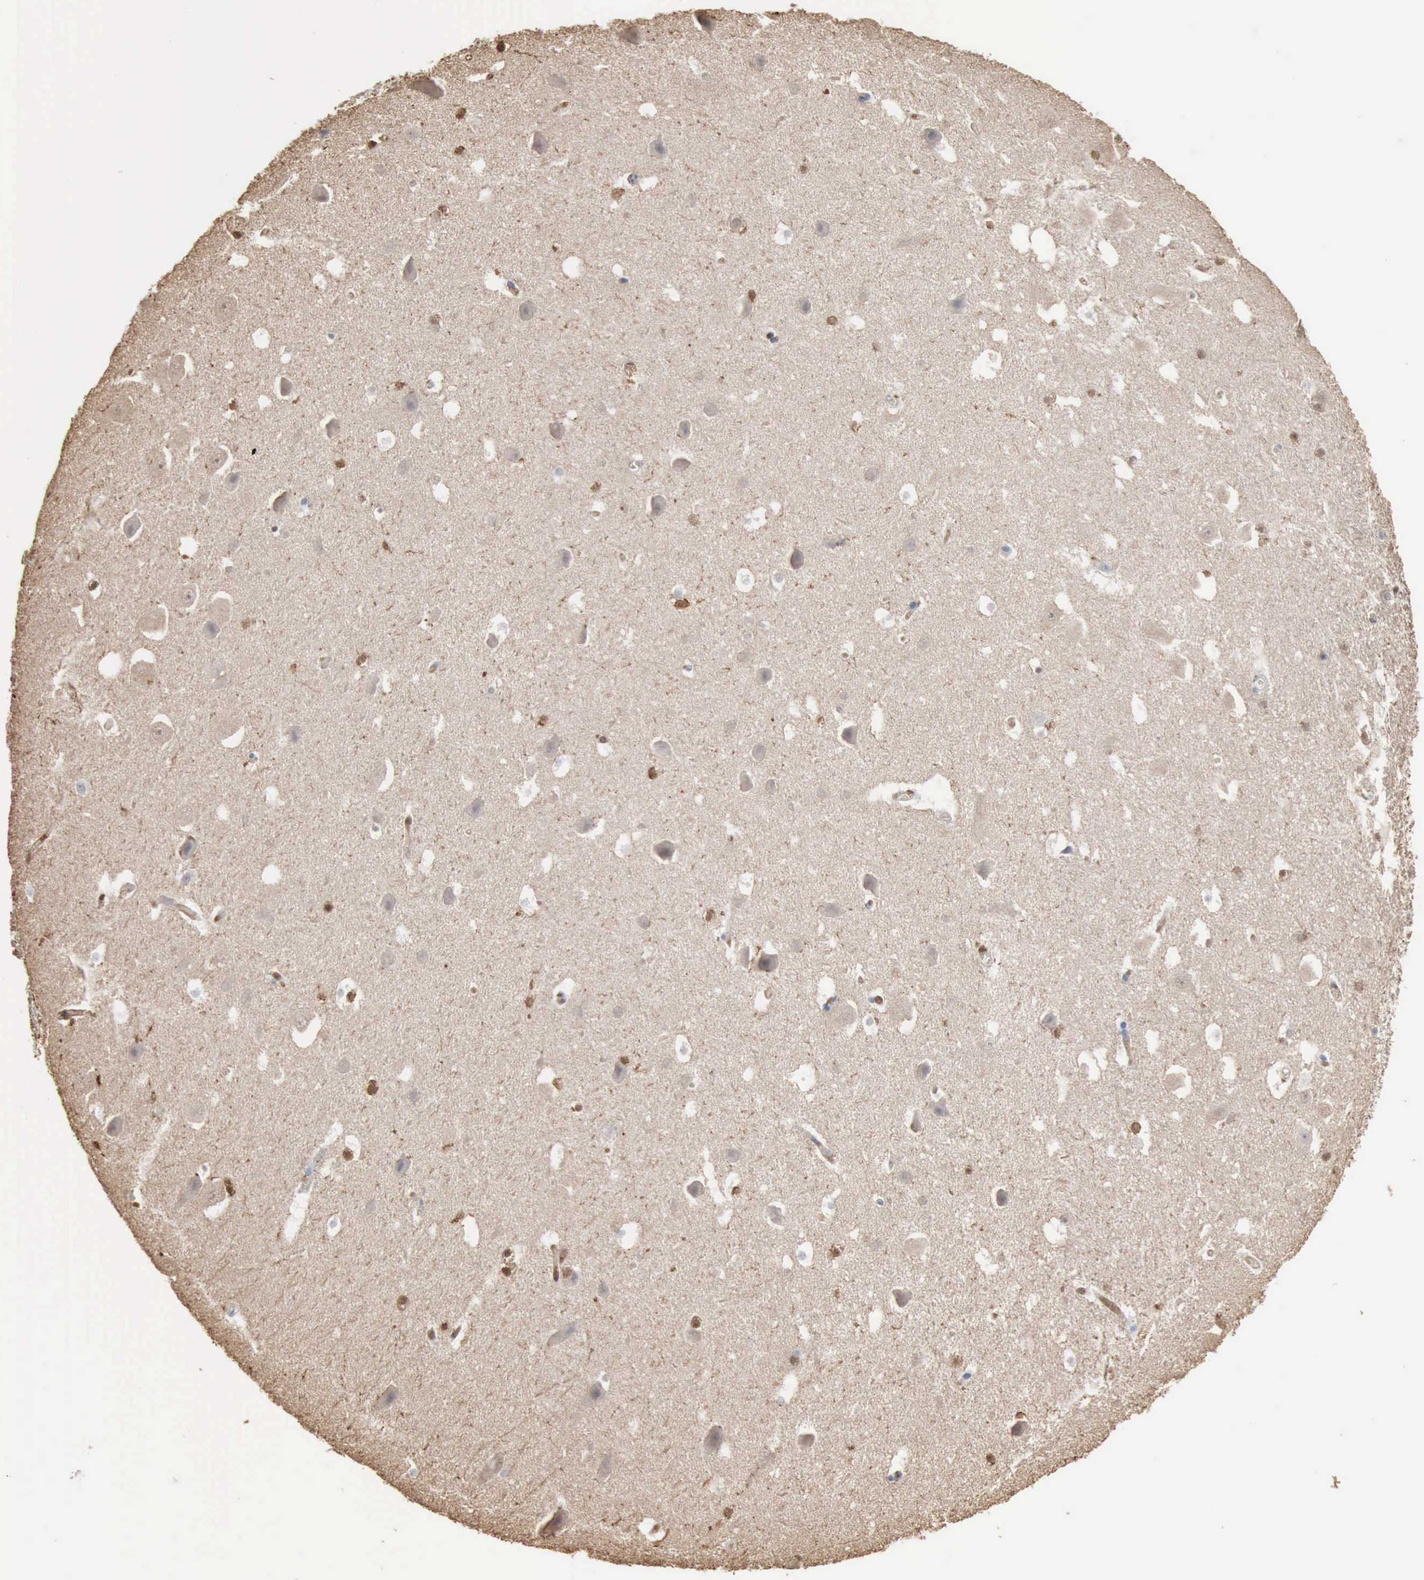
{"staining": {"intensity": "moderate", "quantity": "25%-75%", "location": "cytoplasmic/membranous,nuclear"}, "tissue": "hippocampus", "cell_type": "Glial cells", "image_type": "normal", "snomed": [{"axis": "morphology", "description": "Normal tissue, NOS"}, {"axis": "topography", "description": "Hippocampus"}], "caption": "Hippocampus stained with DAB (3,3'-diaminobenzidine) immunohistochemistry shows medium levels of moderate cytoplasmic/membranous,nuclear staining in approximately 25%-75% of glial cells.", "gene": "FSCN1", "patient": {"sex": "male", "age": 45}}